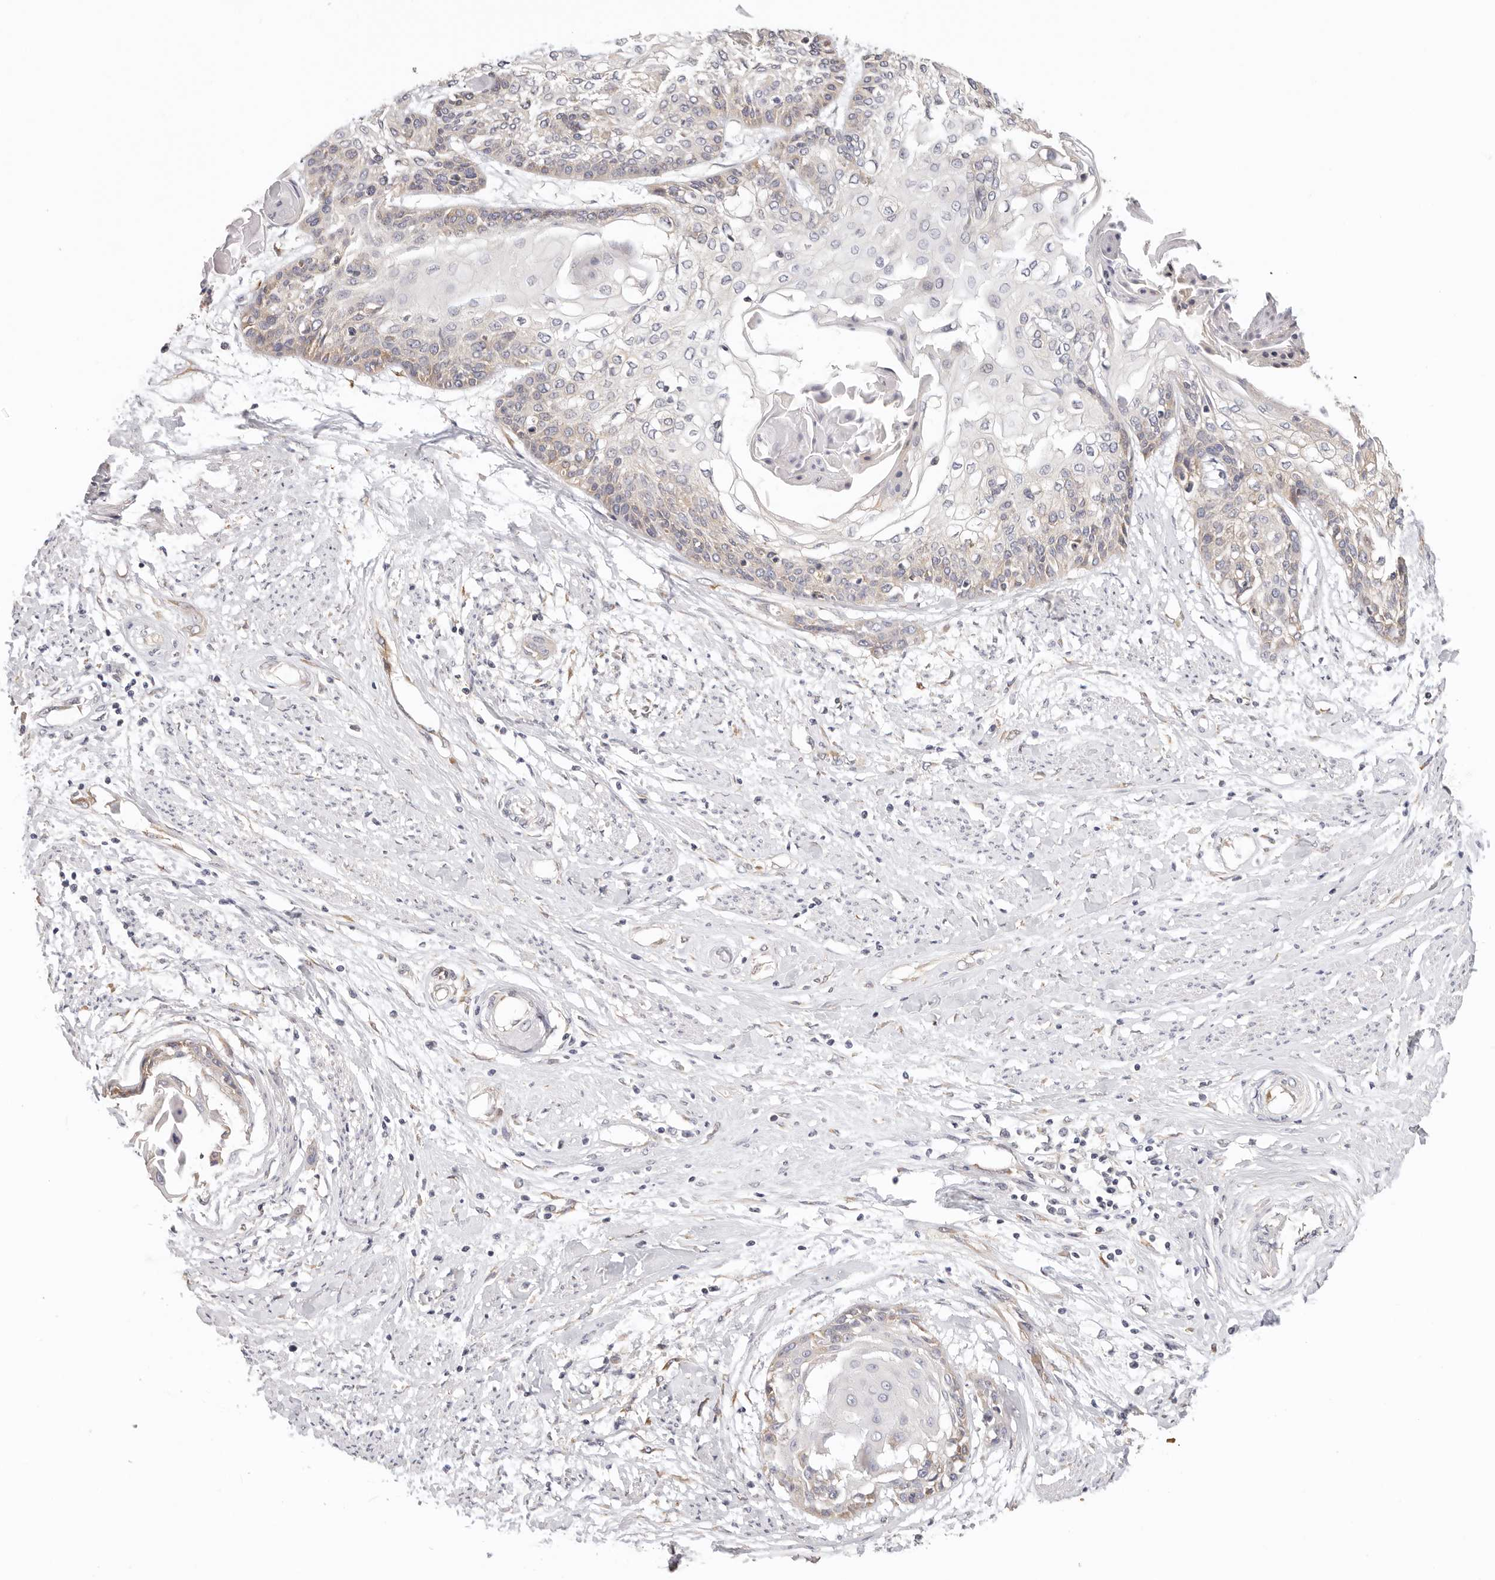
{"staining": {"intensity": "weak", "quantity": "25%-75%", "location": "cytoplasmic/membranous"}, "tissue": "cervical cancer", "cell_type": "Tumor cells", "image_type": "cancer", "snomed": [{"axis": "morphology", "description": "Squamous cell carcinoma, NOS"}, {"axis": "topography", "description": "Cervix"}], "caption": "A low amount of weak cytoplasmic/membranous positivity is seen in approximately 25%-75% of tumor cells in squamous cell carcinoma (cervical) tissue.", "gene": "AFDN", "patient": {"sex": "female", "age": 57}}